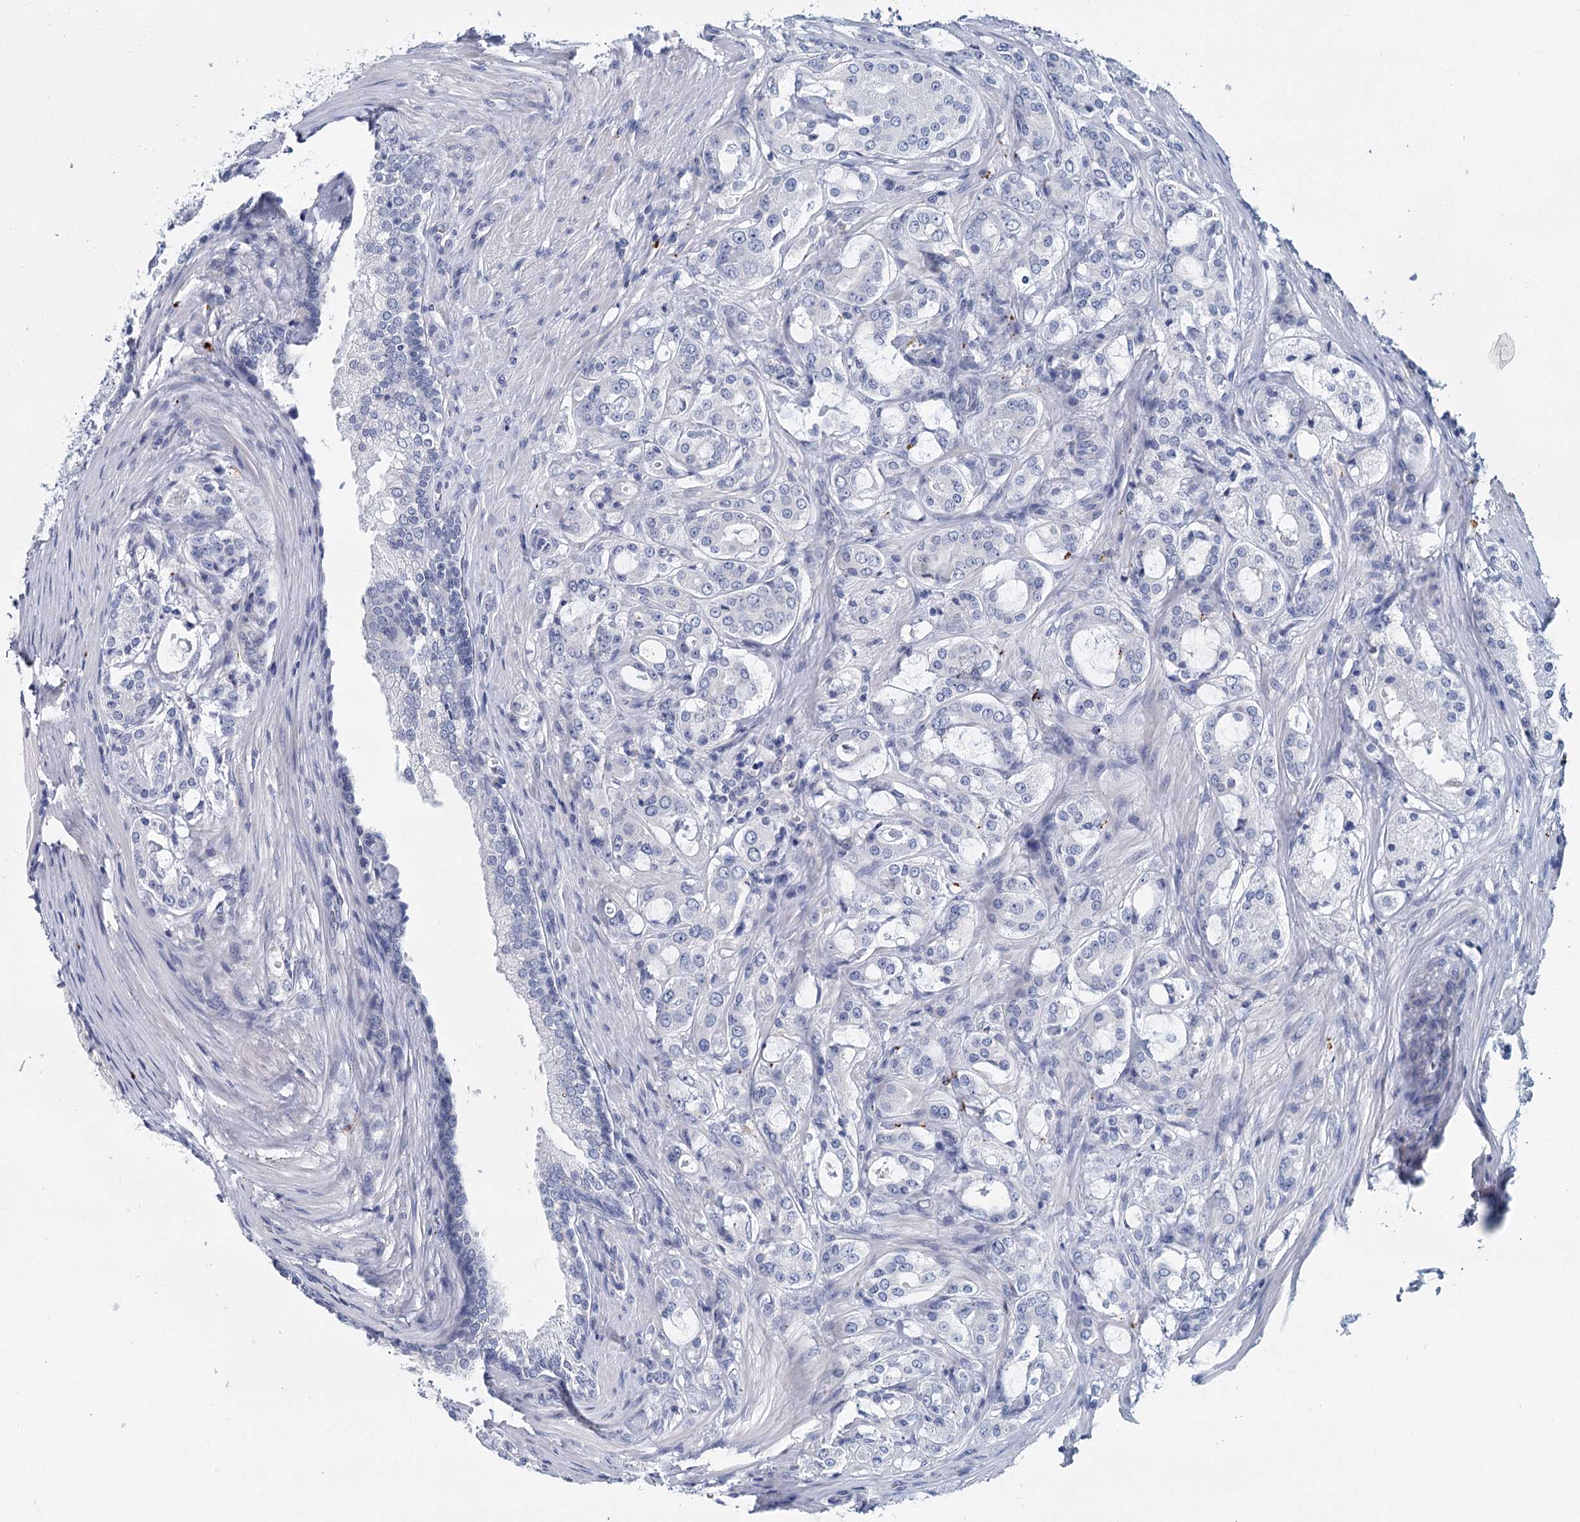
{"staining": {"intensity": "negative", "quantity": "none", "location": "none"}, "tissue": "prostate cancer", "cell_type": "Tumor cells", "image_type": "cancer", "snomed": [{"axis": "morphology", "description": "Adenocarcinoma, High grade"}, {"axis": "topography", "description": "Prostate"}], "caption": "Immunohistochemistry (IHC) photomicrograph of neoplastic tissue: human prostate cancer (high-grade adenocarcinoma) stained with DAB displays no significant protein positivity in tumor cells. (DAB immunohistochemistry (IHC) visualized using brightfield microscopy, high magnification).", "gene": "METTL7B", "patient": {"sex": "male", "age": 63}}